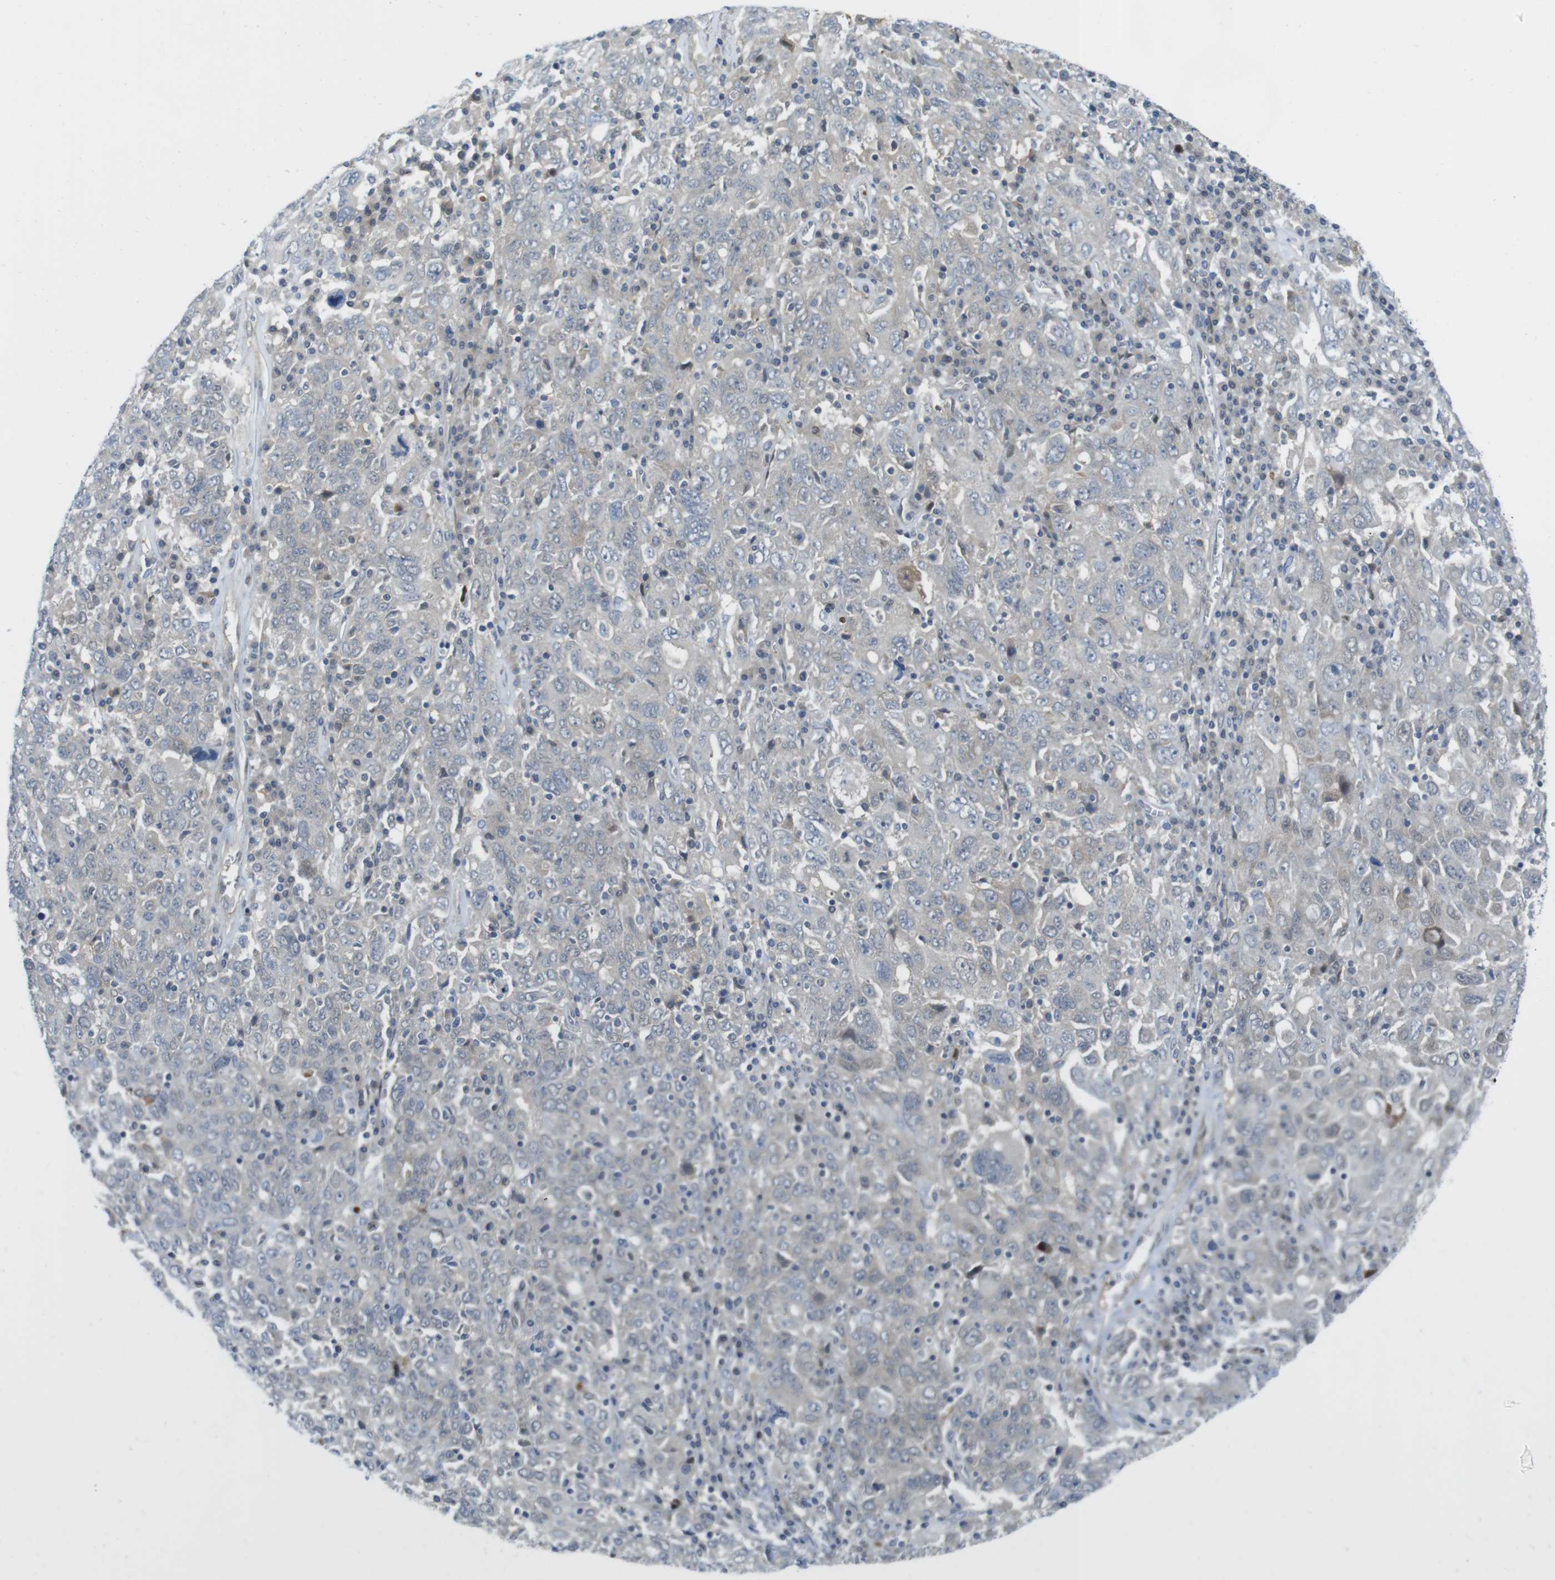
{"staining": {"intensity": "negative", "quantity": "none", "location": "none"}, "tissue": "ovarian cancer", "cell_type": "Tumor cells", "image_type": "cancer", "snomed": [{"axis": "morphology", "description": "Carcinoma, endometroid"}, {"axis": "topography", "description": "Ovary"}], "caption": "Tumor cells are negative for protein expression in human endometroid carcinoma (ovarian).", "gene": "CASP2", "patient": {"sex": "female", "age": 62}}